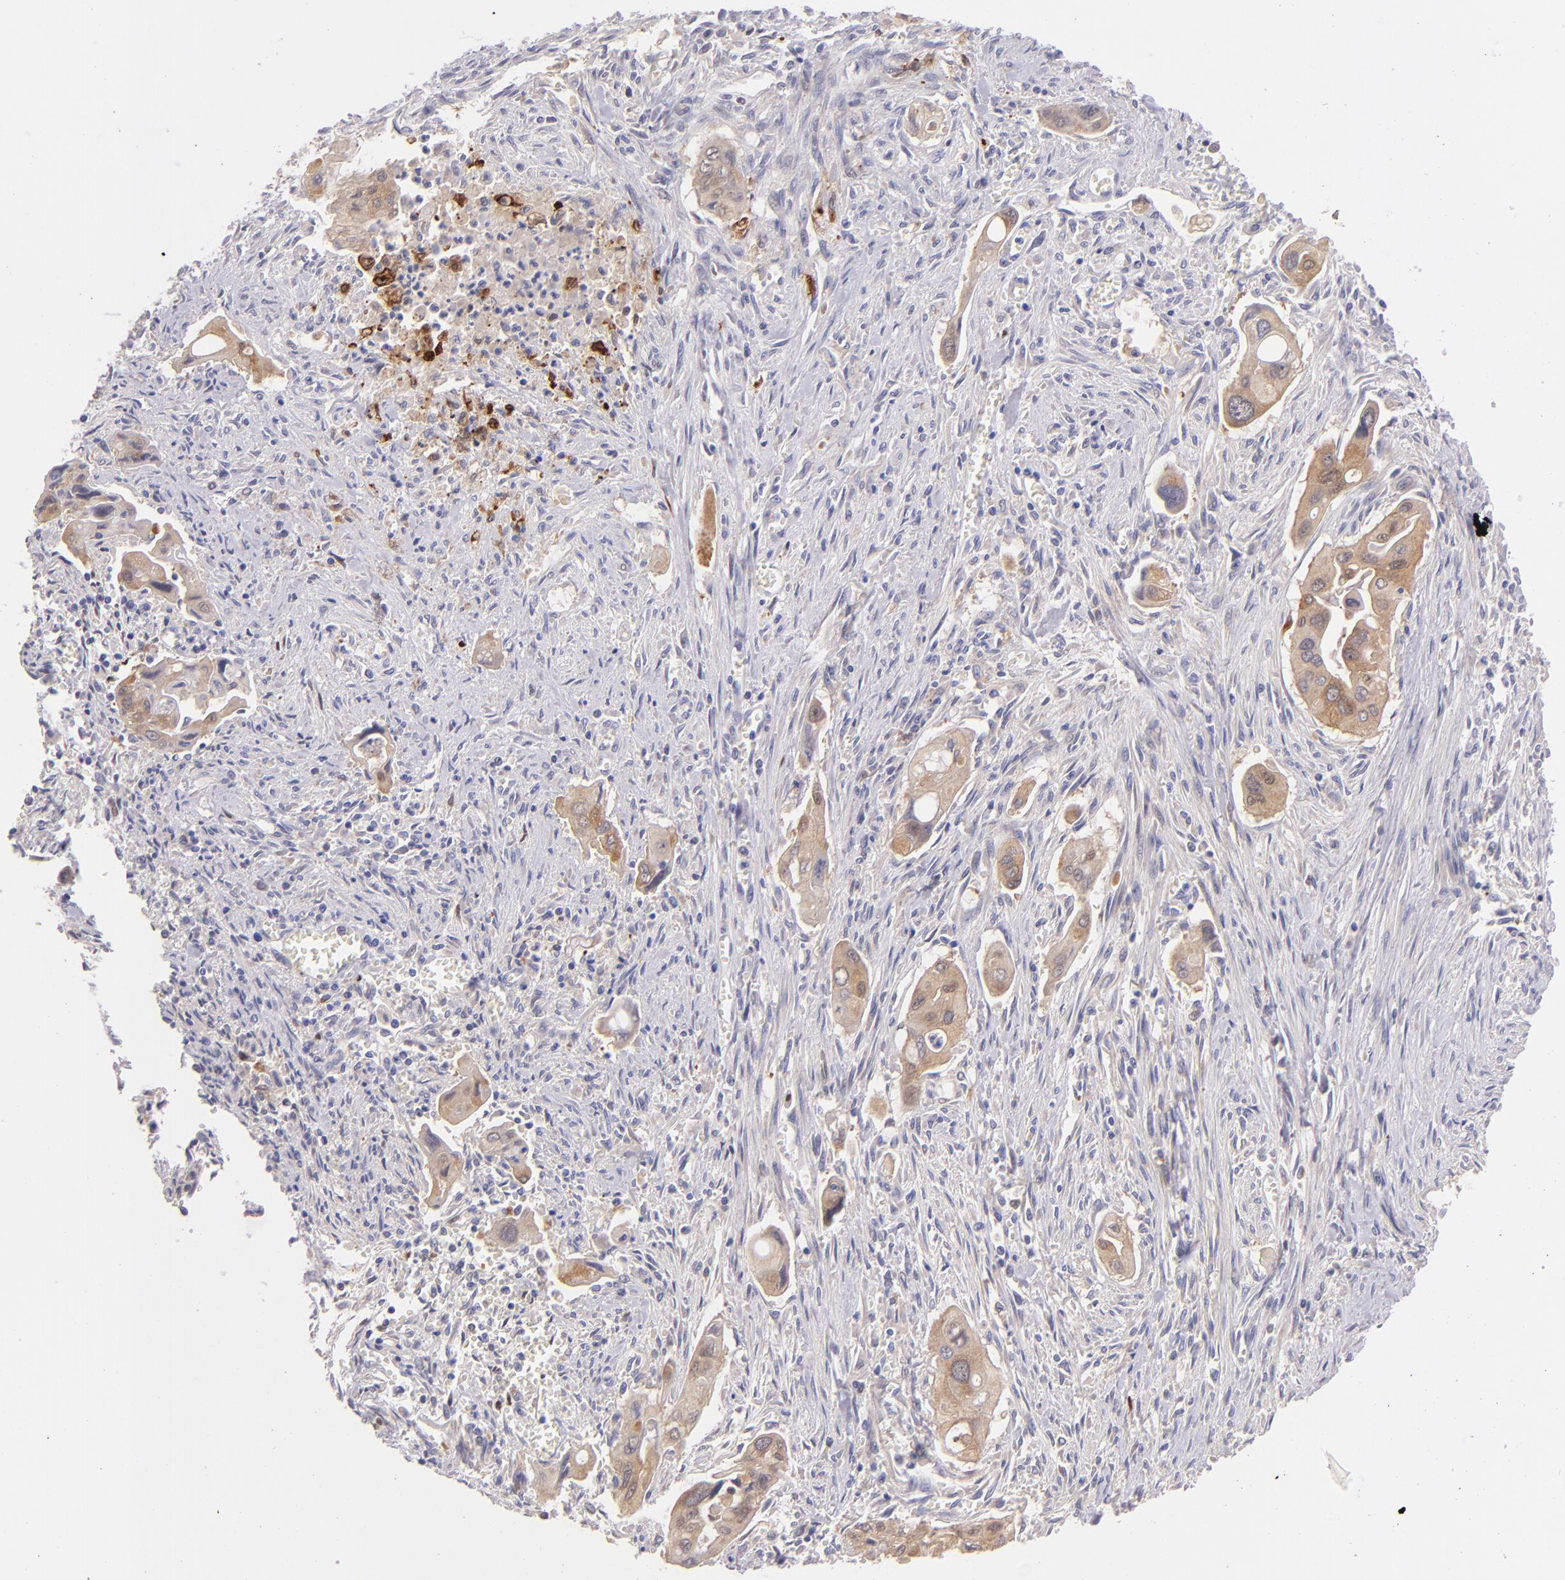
{"staining": {"intensity": "moderate", "quantity": ">75%", "location": "cytoplasmic/membranous"}, "tissue": "pancreatic cancer", "cell_type": "Tumor cells", "image_type": "cancer", "snomed": [{"axis": "morphology", "description": "Adenocarcinoma, NOS"}, {"axis": "topography", "description": "Pancreas"}], "caption": "Immunohistochemistry (IHC) image of neoplastic tissue: pancreatic adenocarcinoma stained using immunohistochemistry shows medium levels of moderate protein expression localized specifically in the cytoplasmic/membranous of tumor cells, appearing as a cytoplasmic/membranous brown color.", "gene": "SH2D4A", "patient": {"sex": "male", "age": 77}}